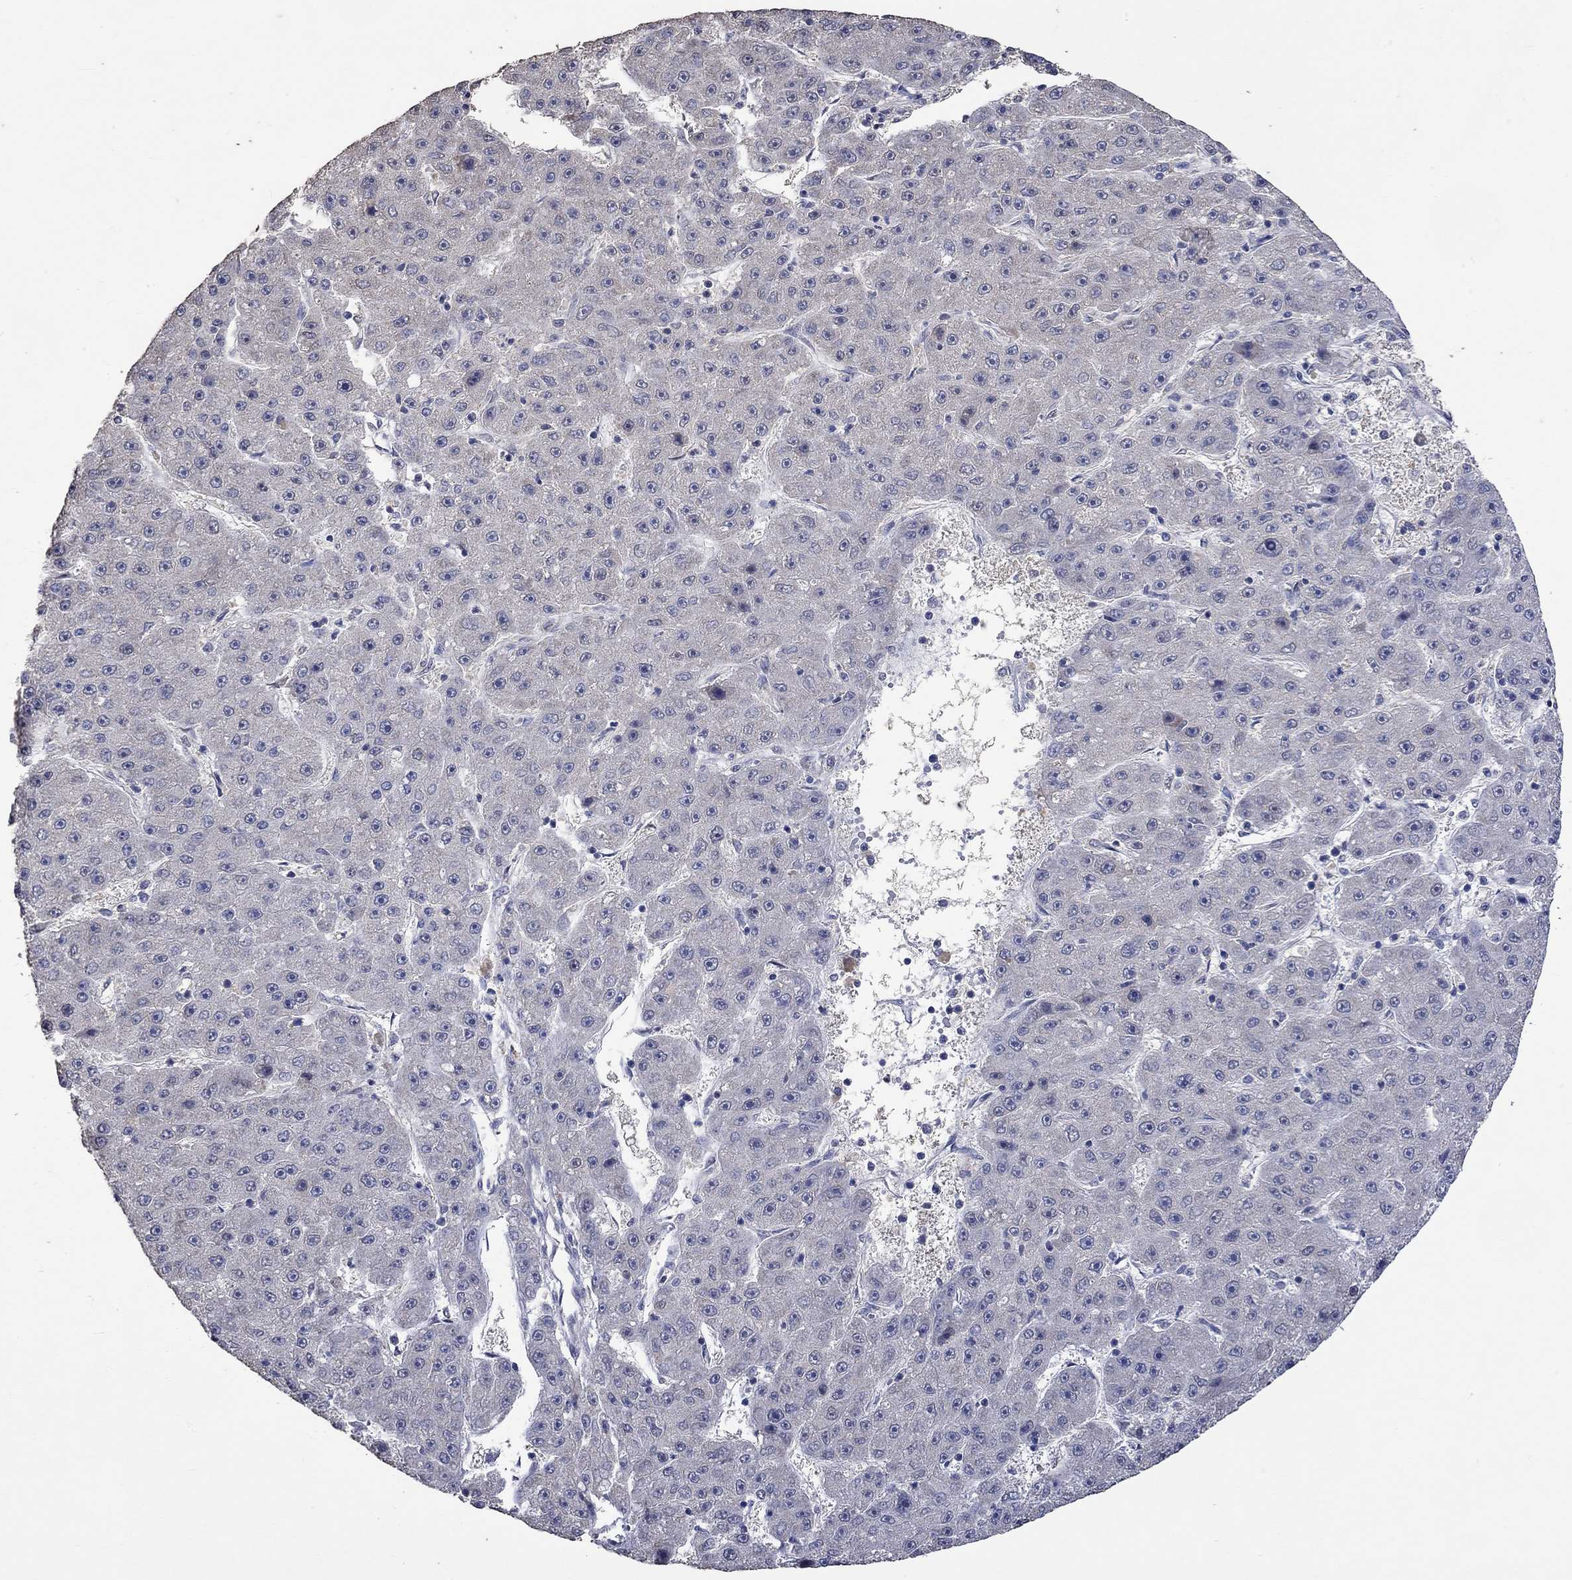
{"staining": {"intensity": "negative", "quantity": "none", "location": "none"}, "tissue": "liver cancer", "cell_type": "Tumor cells", "image_type": "cancer", "snomed": [{"axis": "morphology", "description": "Carcinoma, Hepatocellular, NOS"}, {"axis": "topography", "description": "Liver"}], "caption": "Liver hepatocellular carcinoma was stained to show a protein in brown. There is no significant staining in tumor cells.", "gene": "PTPN20", "patient": {"sex": "male", "age": 67}}